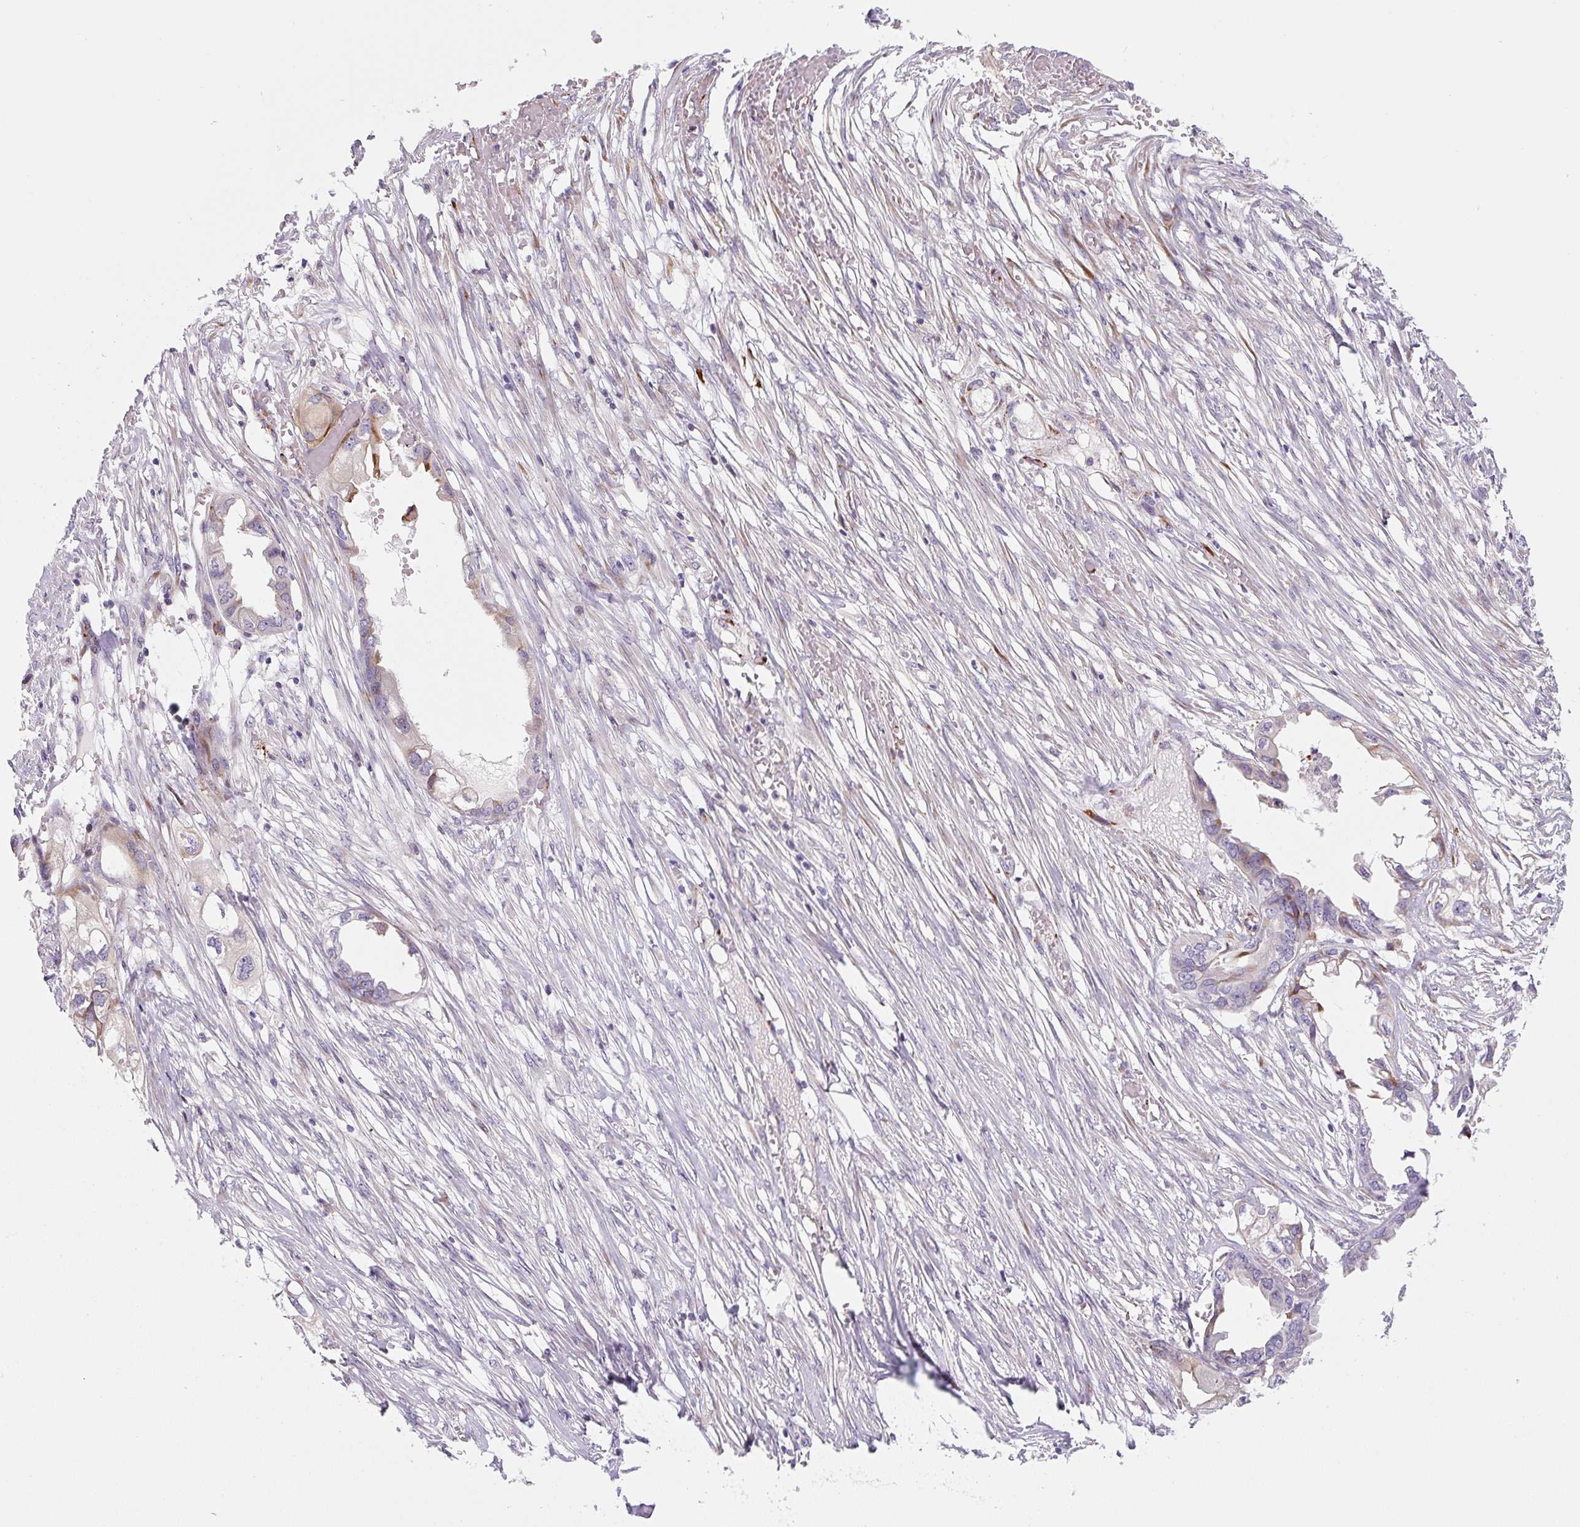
{"staining": {"intensity": "moderate", "quantity": "<25%", "location": "cytoplasmic/membranous"}, "tissue": "endometrial cancer", "cell_type": "Tumor cells", "image_type": "cancer", "snomed": [{"axis": "morphology", "description": "Adenocarcinoma, NOS"}, {"axis": "morphology", "description": "Adenocarcinoma, metastatic, NOS"}, {"axis": "topography", "description": "Adipose tissue"}, {"axis": "topography", "description": "Endometrium"}], "caption": "High-power microscopy captured an immunohistochemistry micrograph of endometrial cancer (metastatic adenocarcinoma), revealing moderate cytoplasmic/membranous staining in approximately <25% of tumor cells.", "gene": "DISP3", "patient": {"sex": "female", "age": 67}}